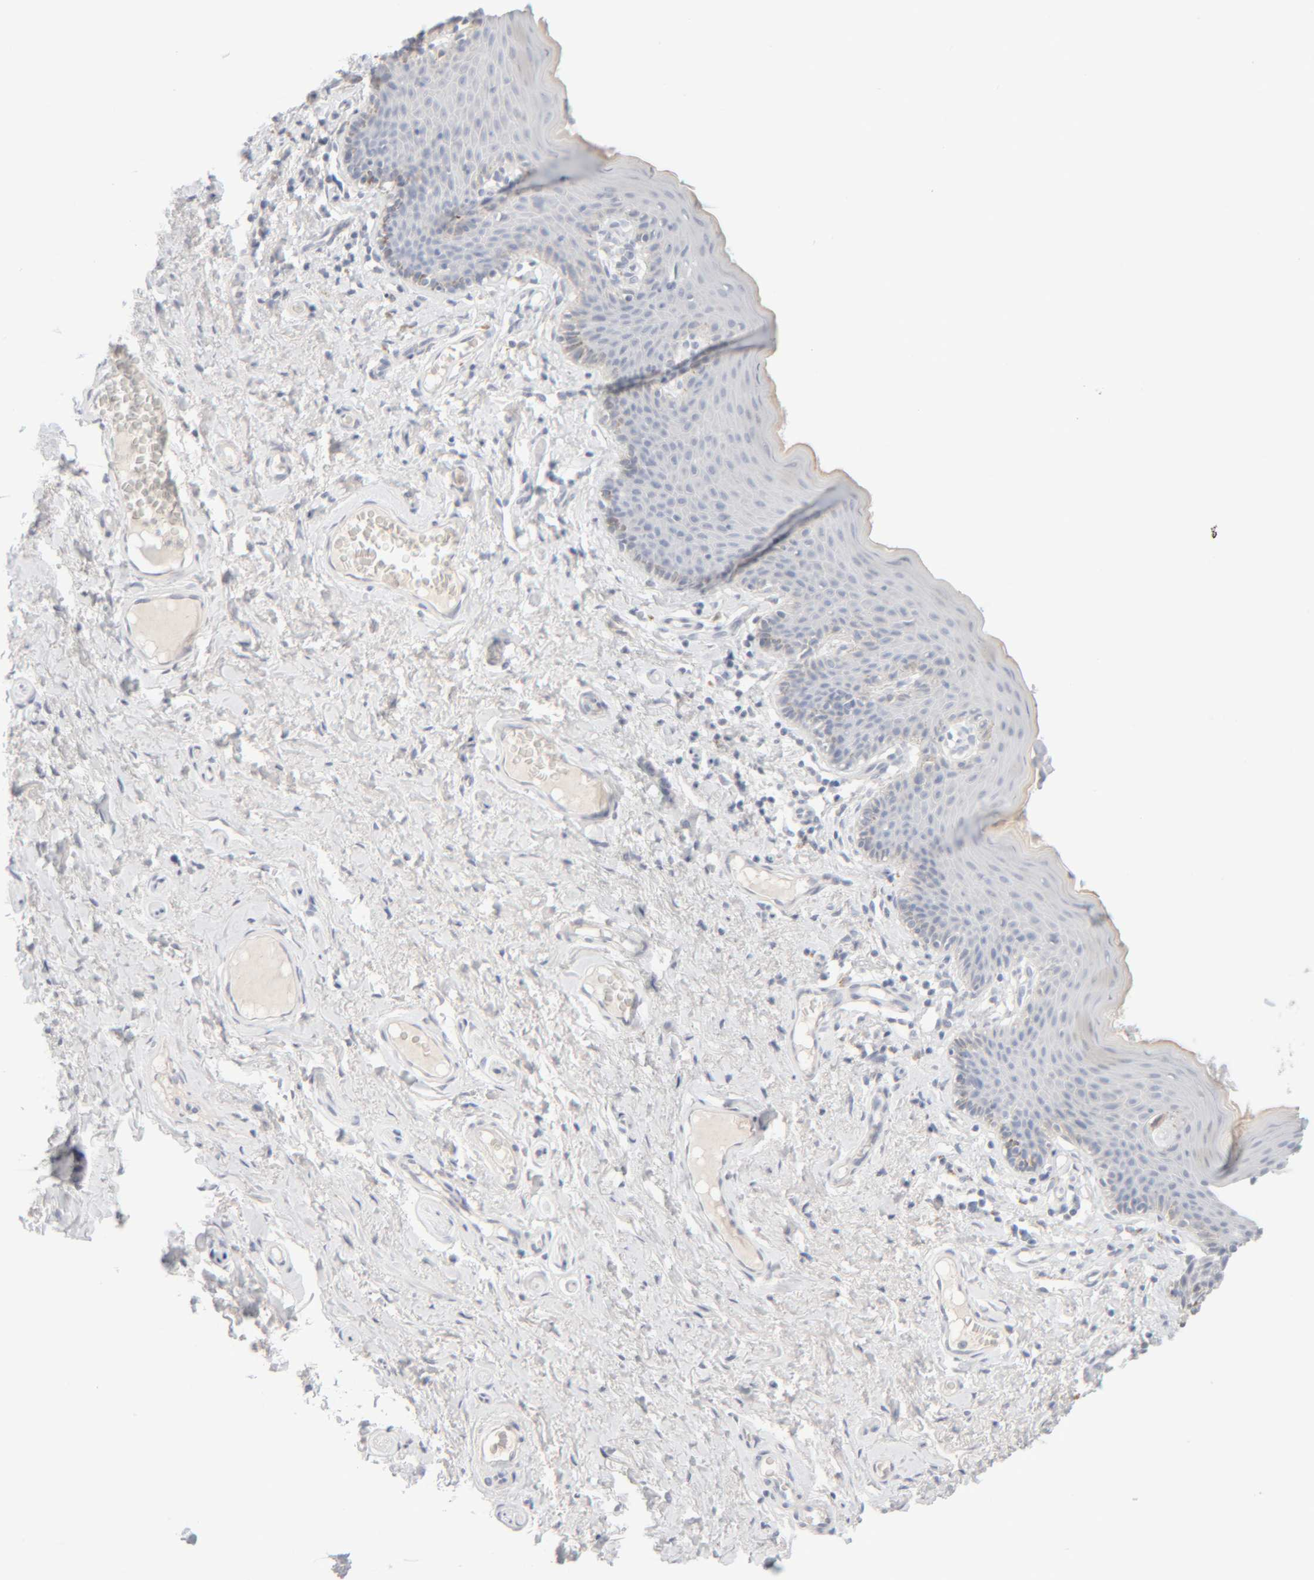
{"staining": {"intensity": "negative", "quantity": "none", "location": "none"}, "tissue": "skin", "cell_type": "Epidermal cells", "image_type": "normal", "snomed": [{"axis": "morphology", "description": "Normal tissue, NOS"}, {"axis": "topography", "description": "Vulva"}], "caption": "Skin was stained to show a protein in brown. There is no significant expression in epidermal cells. (Brightfield microscopy of DAB (3,3'-diaminobenzidine) IHC at high magnification).", "gene": "RIDA", "patient": {"sex": "female", "age": 66}}